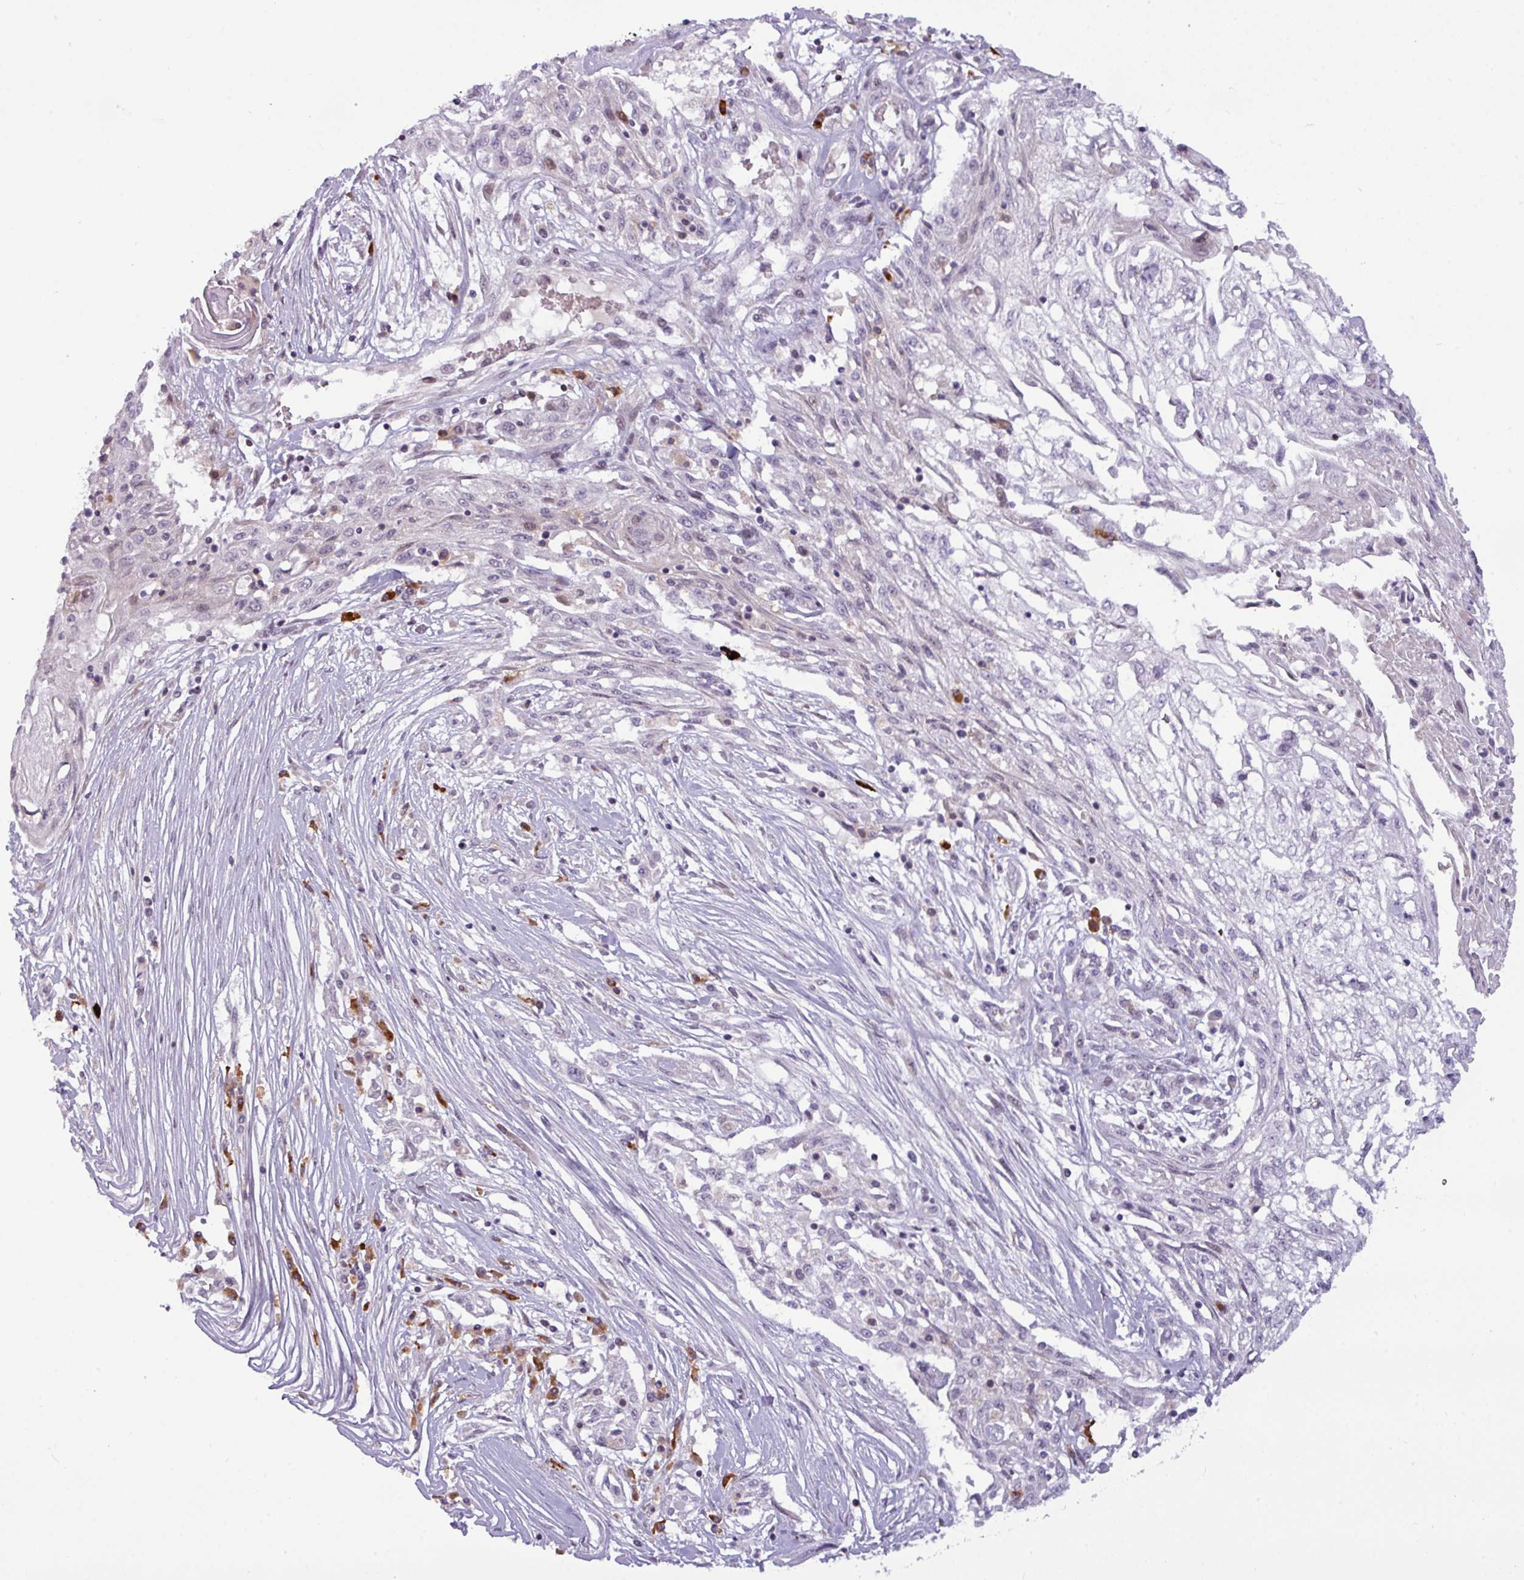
{"staining": {"intensity": "negative", "quantity": "none", "location": "none"}, "tissue": "skin cancer", "cell_type": "Tumor cells", "image_type": "cancer", "snomed": [{"axis": "morphology", "description": "Squamous cell carcinoma, NOS"}, {"axis": "morphology", "description": "Squamous cell carcinoma, metastatic, NOS"}, {"axis": "topography", "description": "Skin"}, {"axis": "topography", "description": "Lymph node"}], "caption": "Squamous cell carcinoma (skin) was stained to show a protein in brown. There is no significant expression in tumor cells.", "gene": "SLC66A2", "patient": {"sex": "male", "age": 75}}